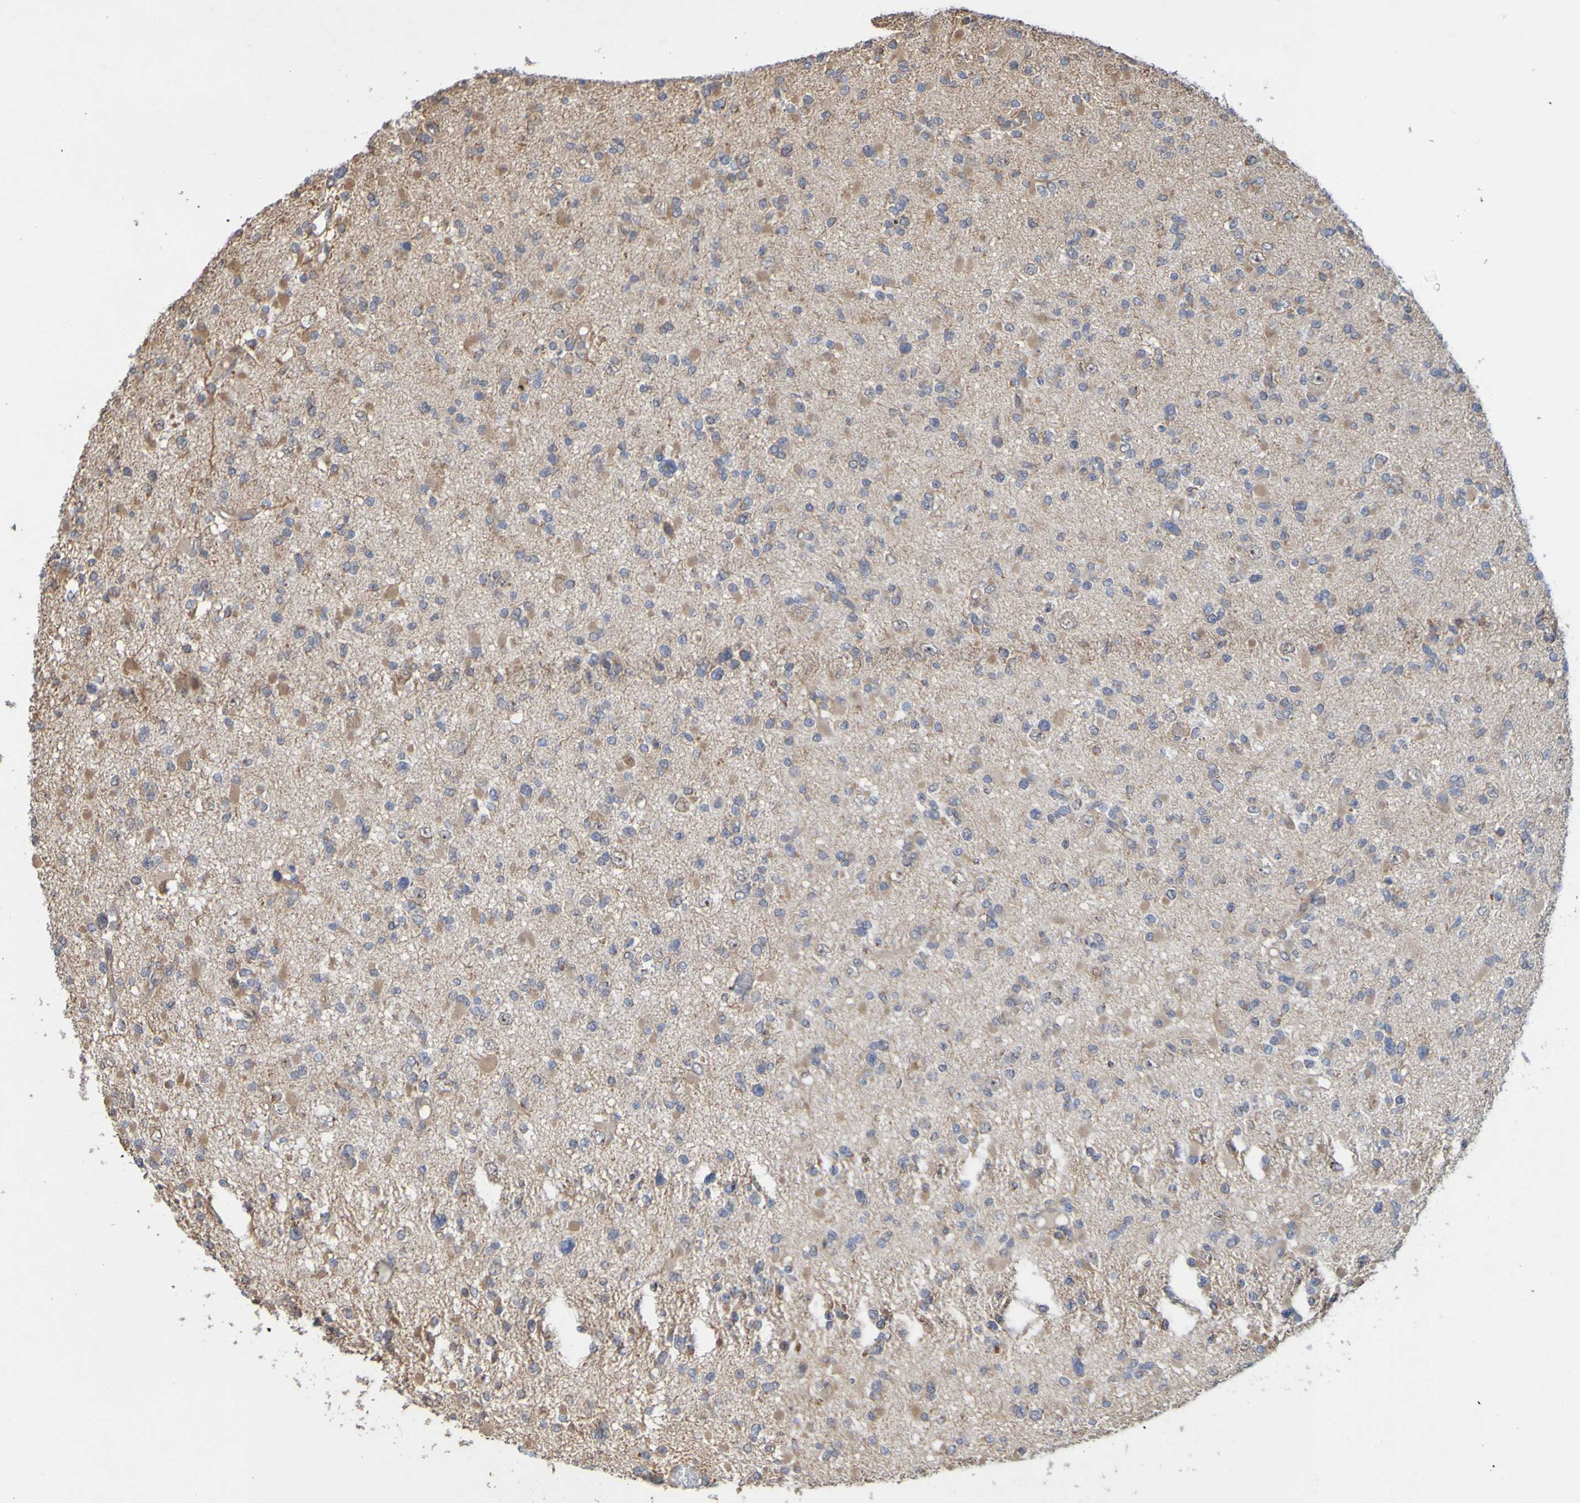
{"staining": {"intensity": "weak", "quantity": "25%-75%", "location": "cytoplasmic/membranous"}, "tissue": "glioma", "cell_type": "Tumor cells", "image_type": "cancer", "snomed": [{"axis": "morphology", "description": "Glioma, malignant, Low grade"}, {"axis": "topography", "description": "Brain"}], "caption": "Tumor cells show low levels of weak cytoplasmic/membranous staining in about 25%-75% of cells in malignant glioma (low-grade).", "gene": "TMBIM1", "patient": {"sex": "female", "age": 22}}